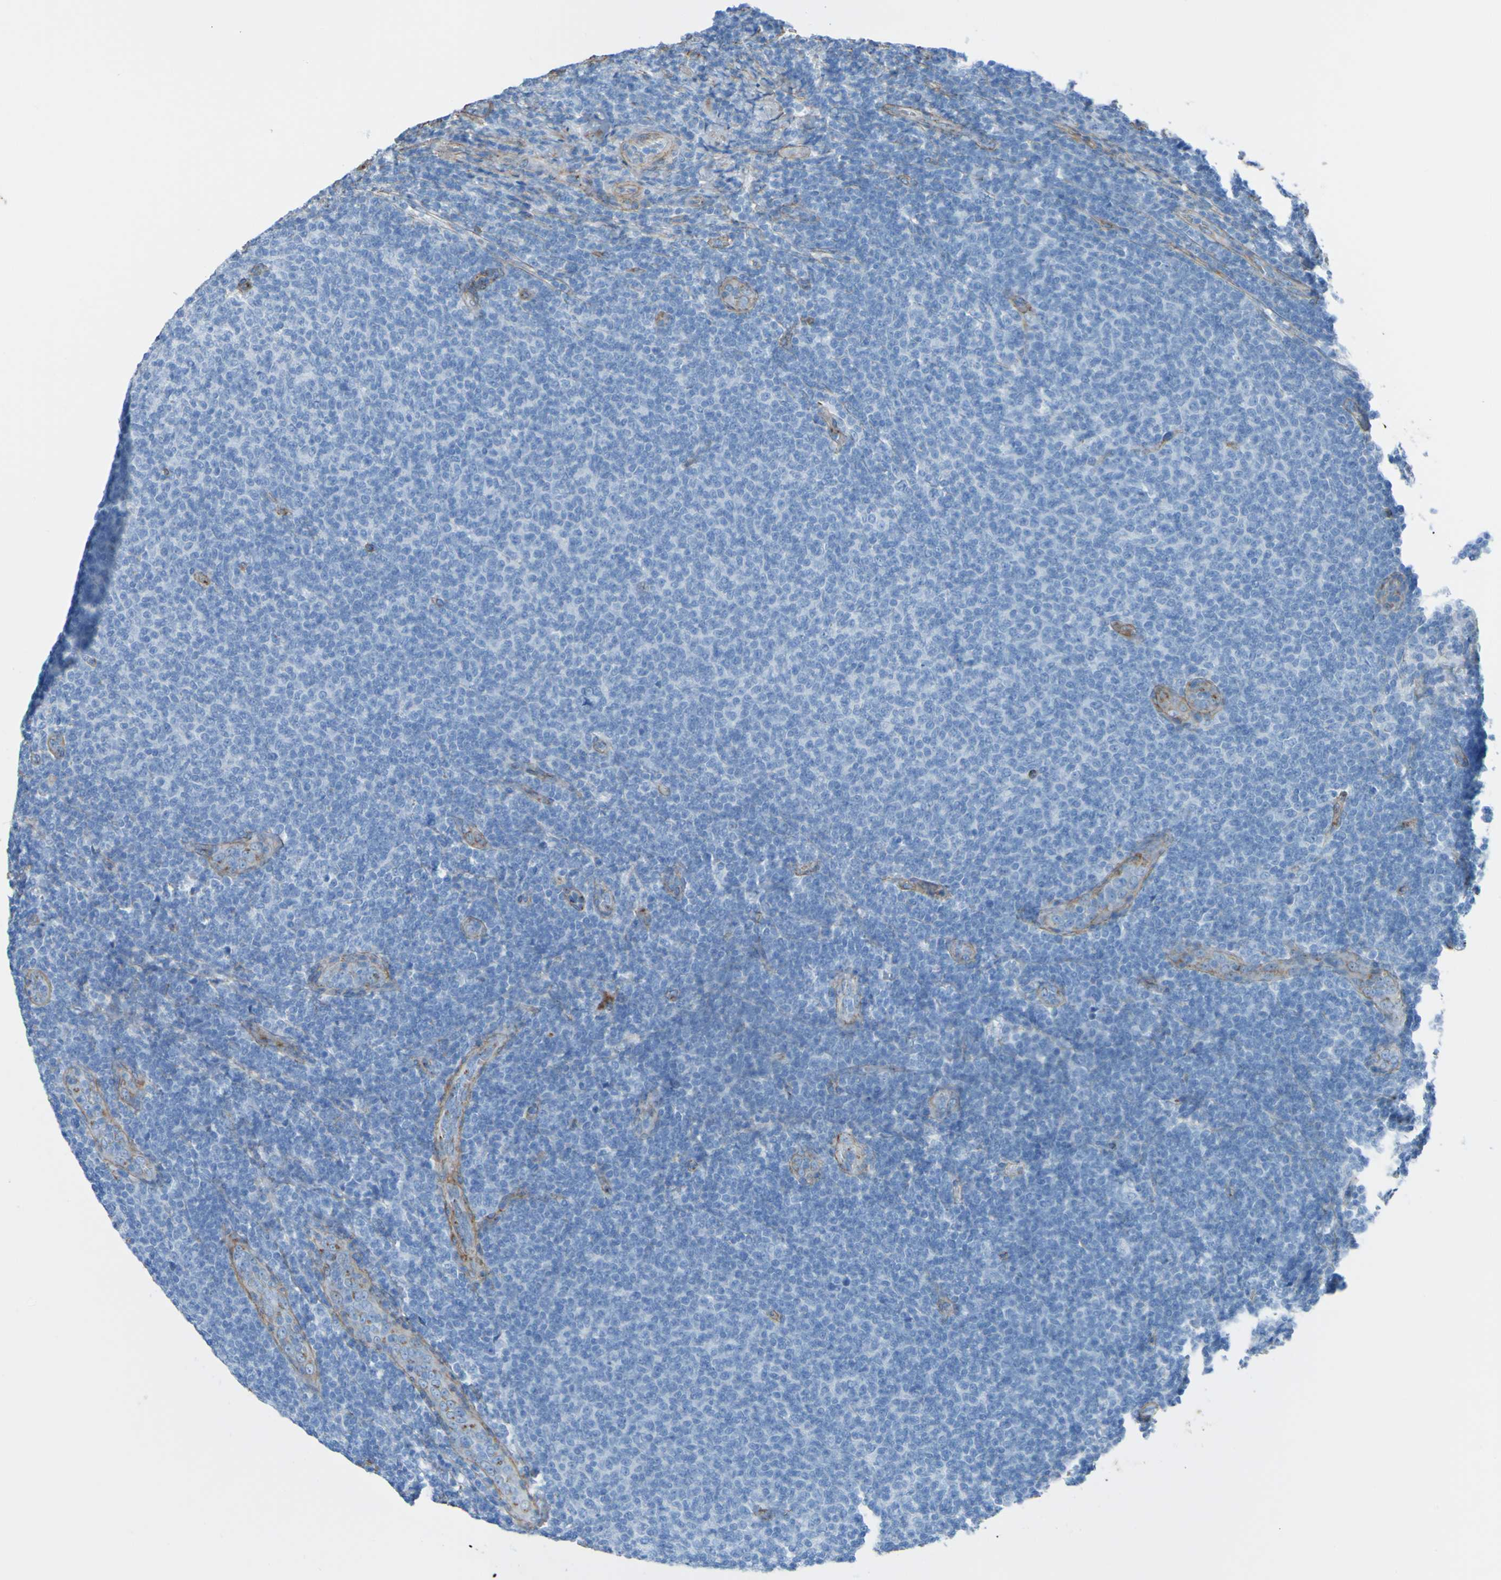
{"staining": {"intensity": "negative", "quantity": "none", "location": "none"}, "tissue": "lymphoma", "cell_type": "Tumor cells", "image_type": "cancer", "snomed": [{"axis": "morphology", "description": "Malignant lymphoma, non-Hodgkin's type, Low grade"}, {"axis": "topography", "description": "Lymph node"}], "caption": "A photomicrograph of human malignant lymphoma, non-Hodgkin's type (low-grade) is negative for staining in tumor cells.", "gene": "COL4A2", "patient": {"sex": "male", "age": 66}}